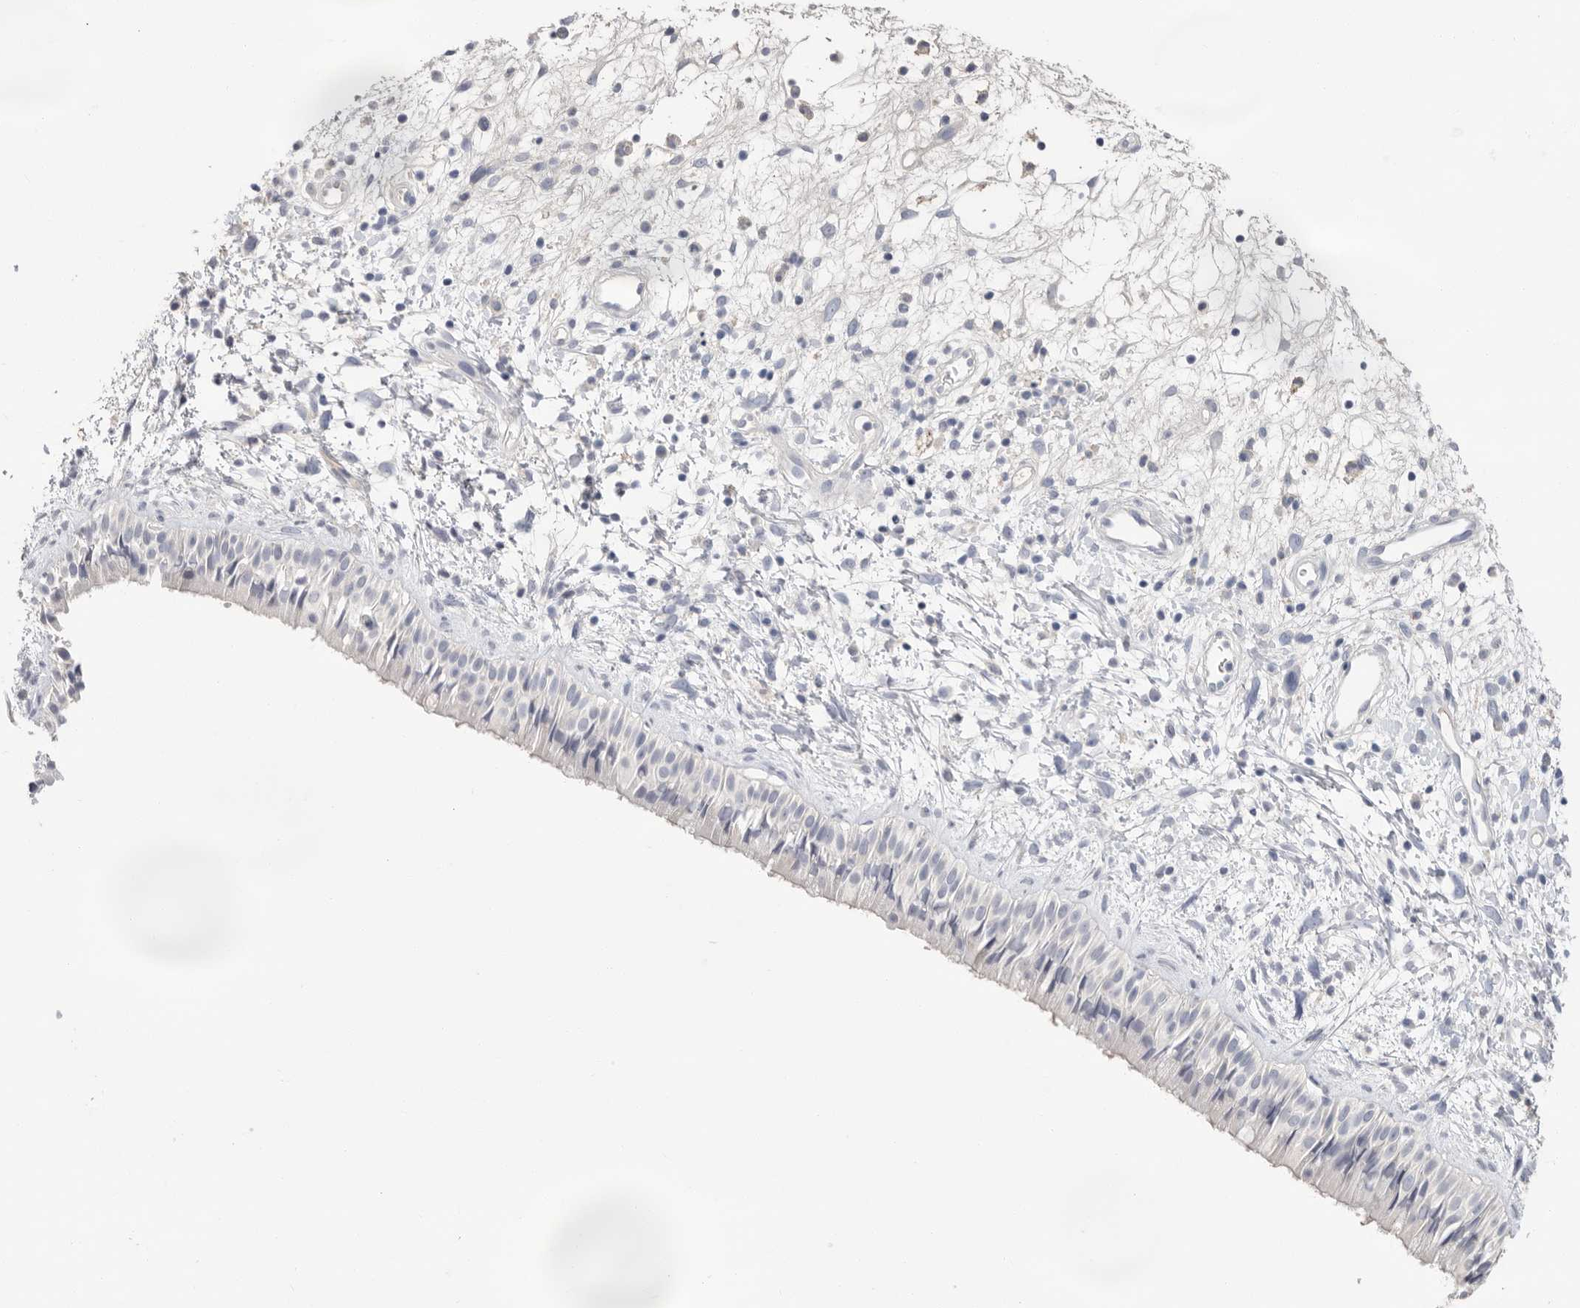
{"staining": {"intensity": "negative", "quantity": "none", "location": "none"}, "tissue": "nasopharynx", "cell_type": "Respiratory epithelial cells", "image_type": "normal", "snomed": [{"axis": "morphology", "description": "Normal tissue, NOS"}, {"axis": "topography", "description": "Nasopharynx"}], "caption": "Respiratory epithelial cells show no significant positivity in unremarkable nasopharynx. The staining was performed using DAB (3,3'-diaminobenzidine) to visualize the protein expression in brown, while the nuclei were stained in blue with hematoxylin (Magnification: 20x).", "gene": "APOA2", "patient": {"sex": "male", "age": 22}}